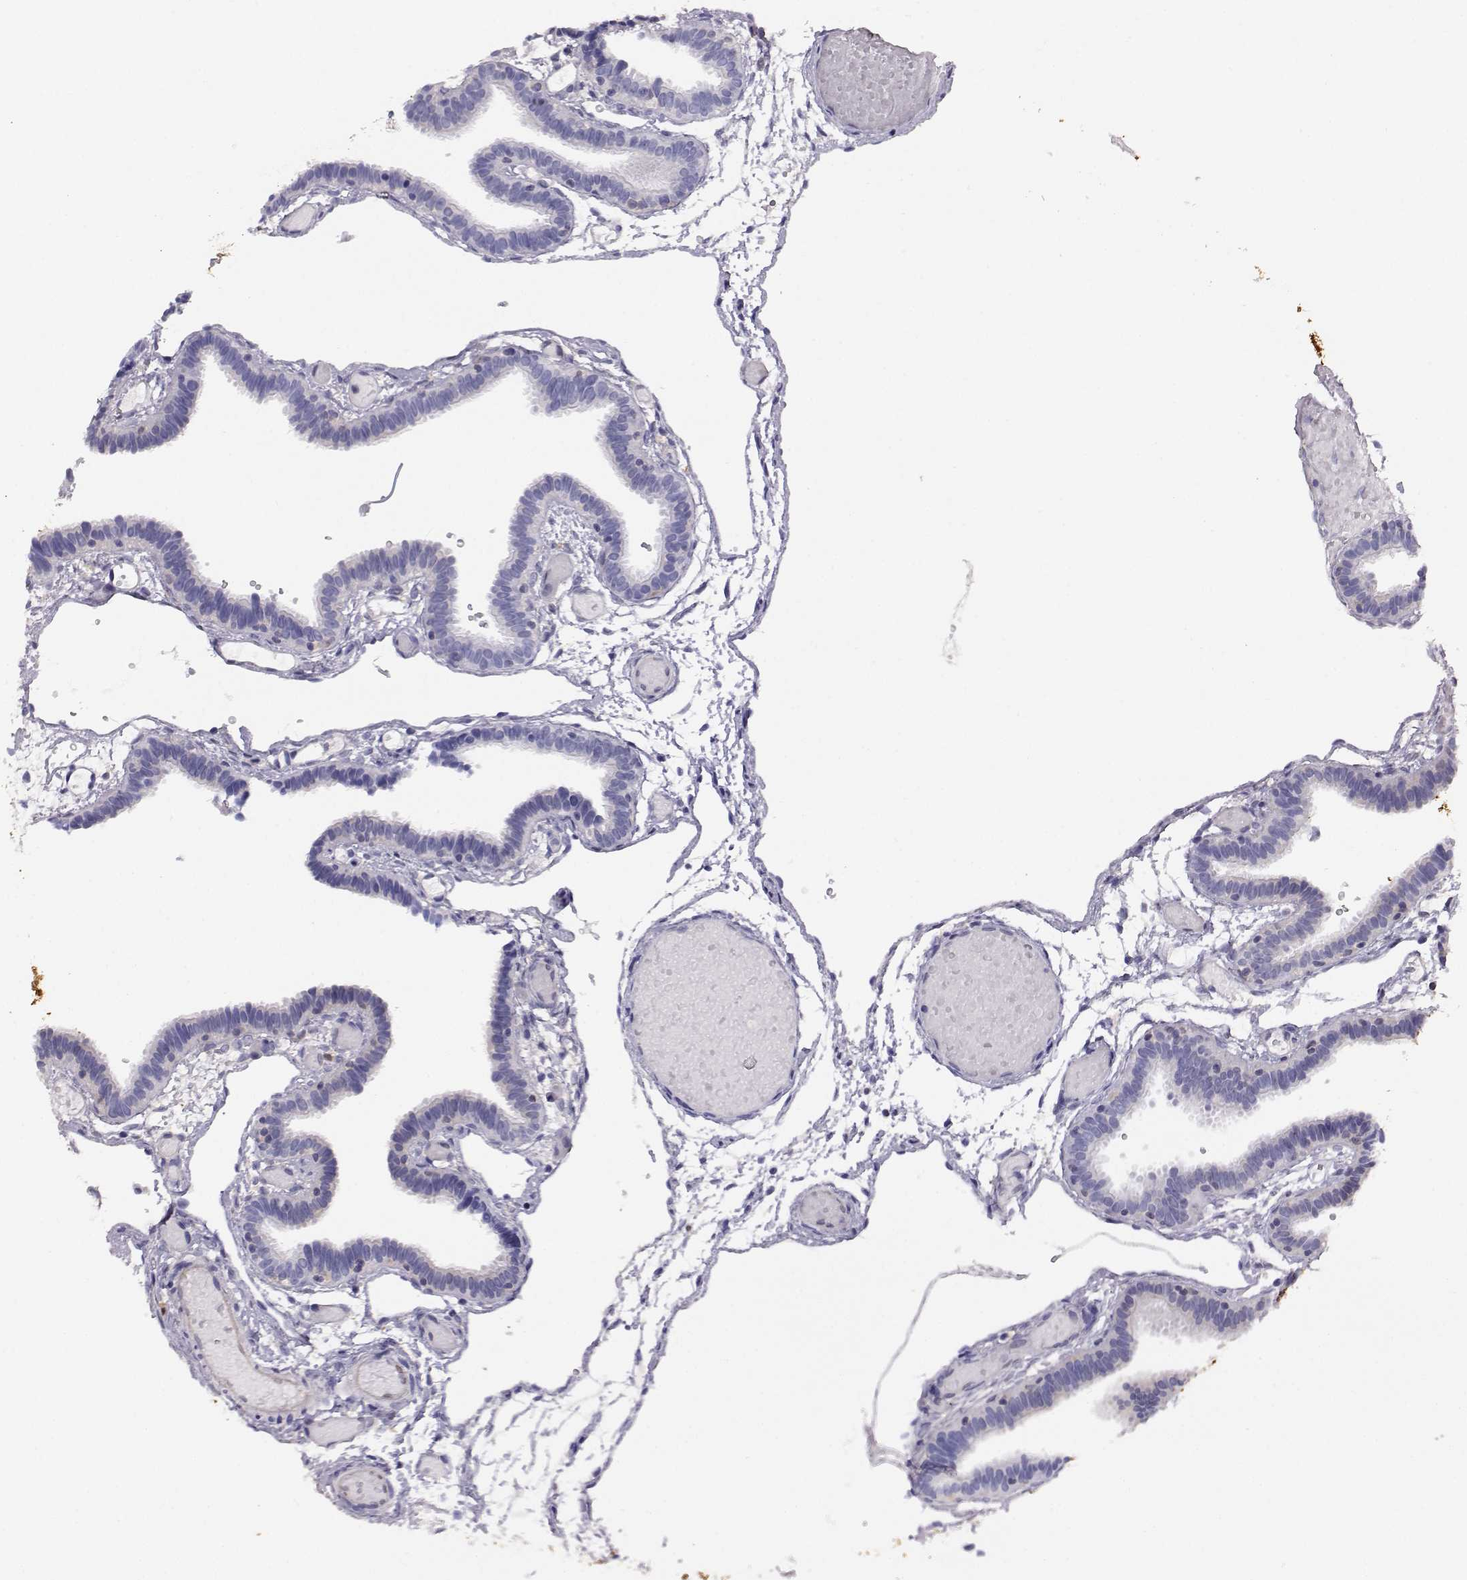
{"staining": {"intensity": "negative", "quantity": "none", "location": "none"}, "tissue": "fallopian tube", "cell_type": "Glandular cells", "image_type": "normal", "snomed": [{"axis": "morphology", "description": "Normal tissue, NOS"}, {"axis": "topography", "description": "Fallopian tube"}], "caption": "Immunohistochemistry micrograph of normal human fallopian tube stained for a protein (brown), which displays no positivity in glandular cells. (DAB IHC with hematoxylin counter stain).", "gene": "AKR1B1", "patient": {"sex": "female", "age": 37}}